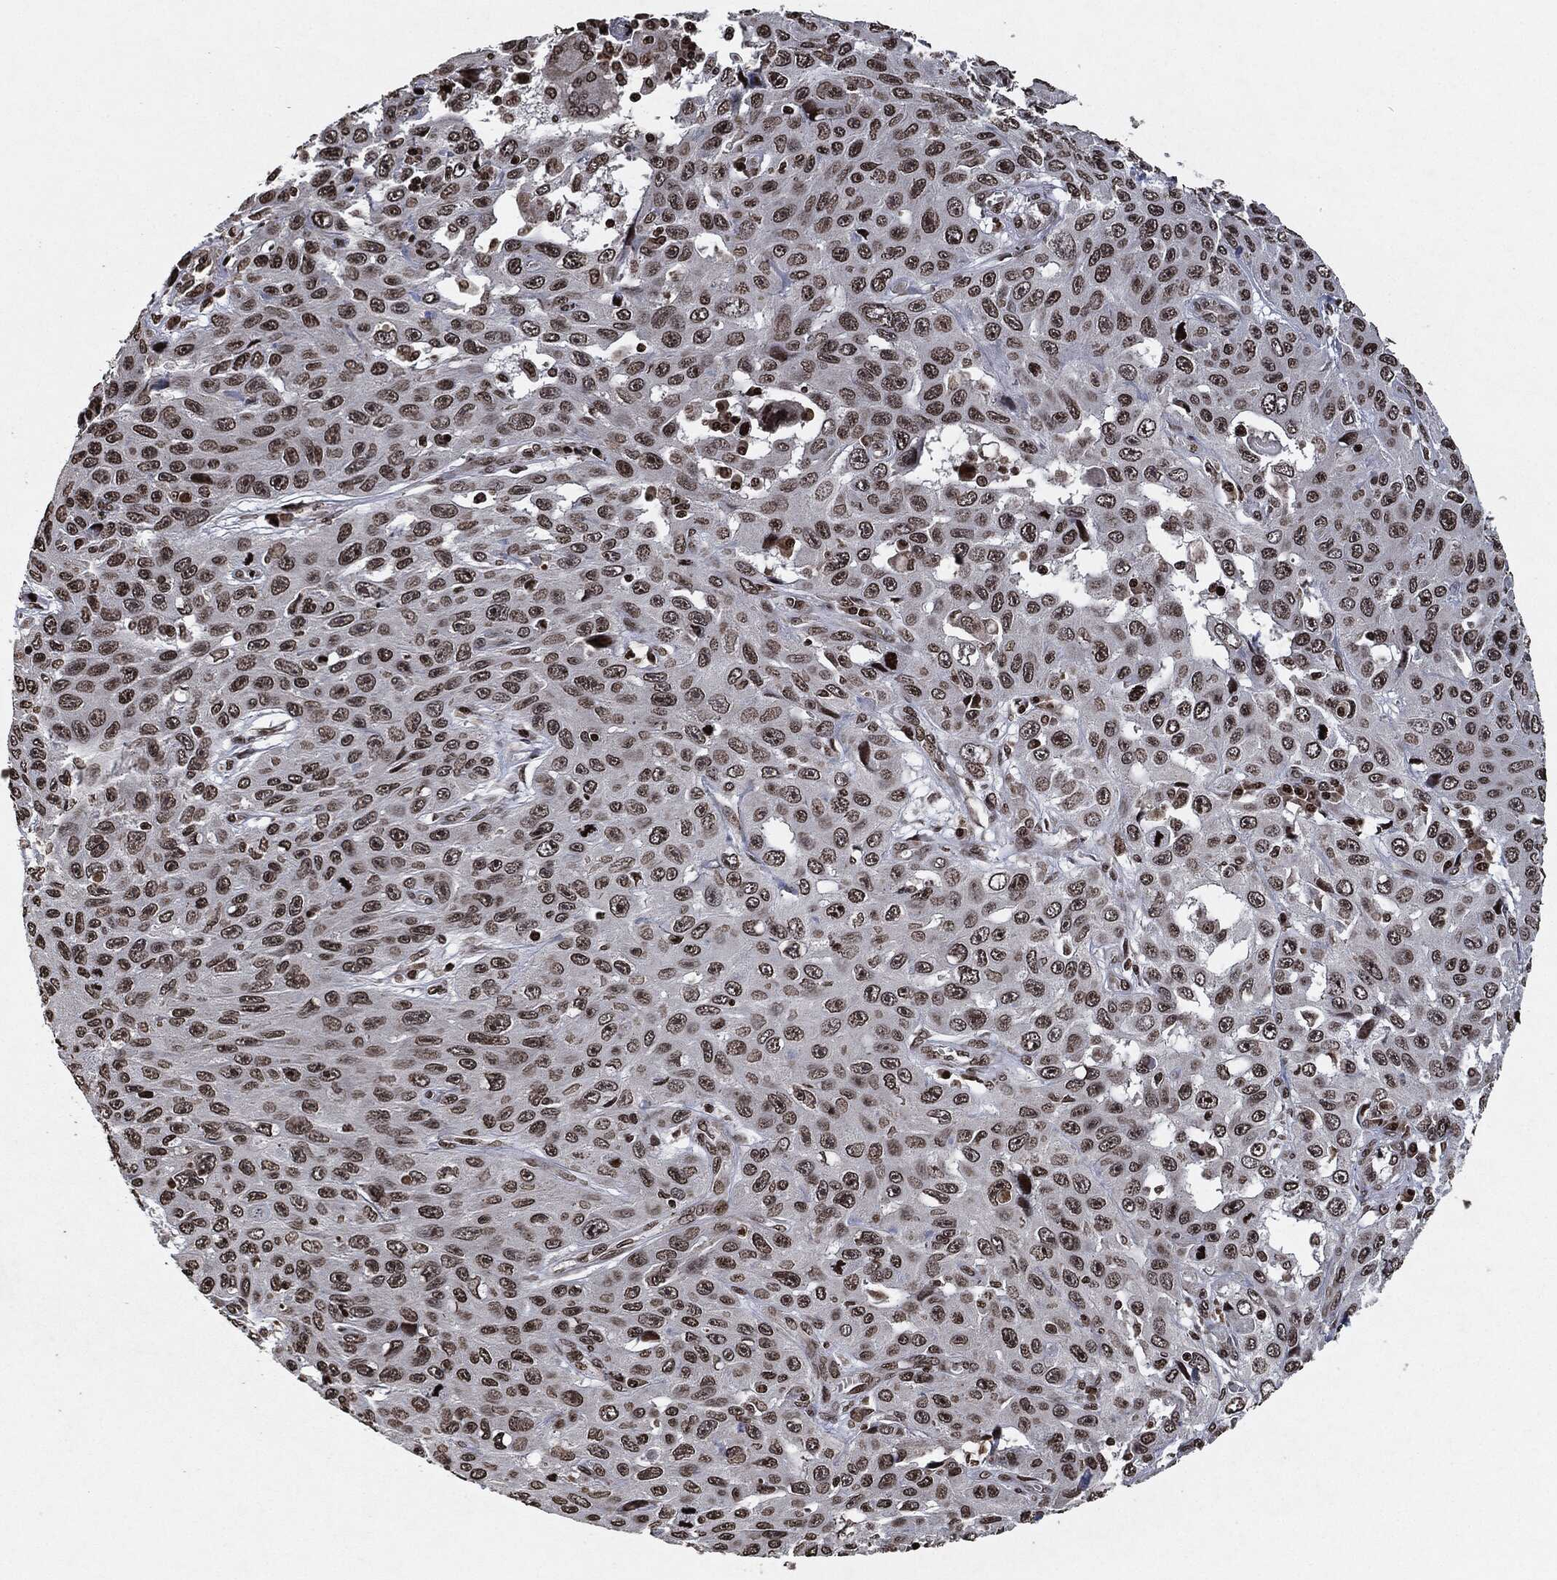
{"staining": {"intensity": "moderate", "quantity": ">75%", "location": "nuclear"}, "tissue": "skin cancer", "cell_type": "Tumor cells", "image_type": "cancer", "snomed": [{"axis": "morphology", "description": "Squamous cell carcinoma, NOS"}, {"axis": "topography", "description": "Skin"}], "caption": "Immunohistochemical staining of skin cancer exhibits medium levels of moderate nuclear protein positivity in approximately >75% of tumor cells. (Stains: DAB (3,3'-diaminobenzidine) in brown, nuclei in blue, Microscopy: brightfield microscopy at high magnification).", "gene": "JUN", "patient": {"sex": "male", "age": 82}}